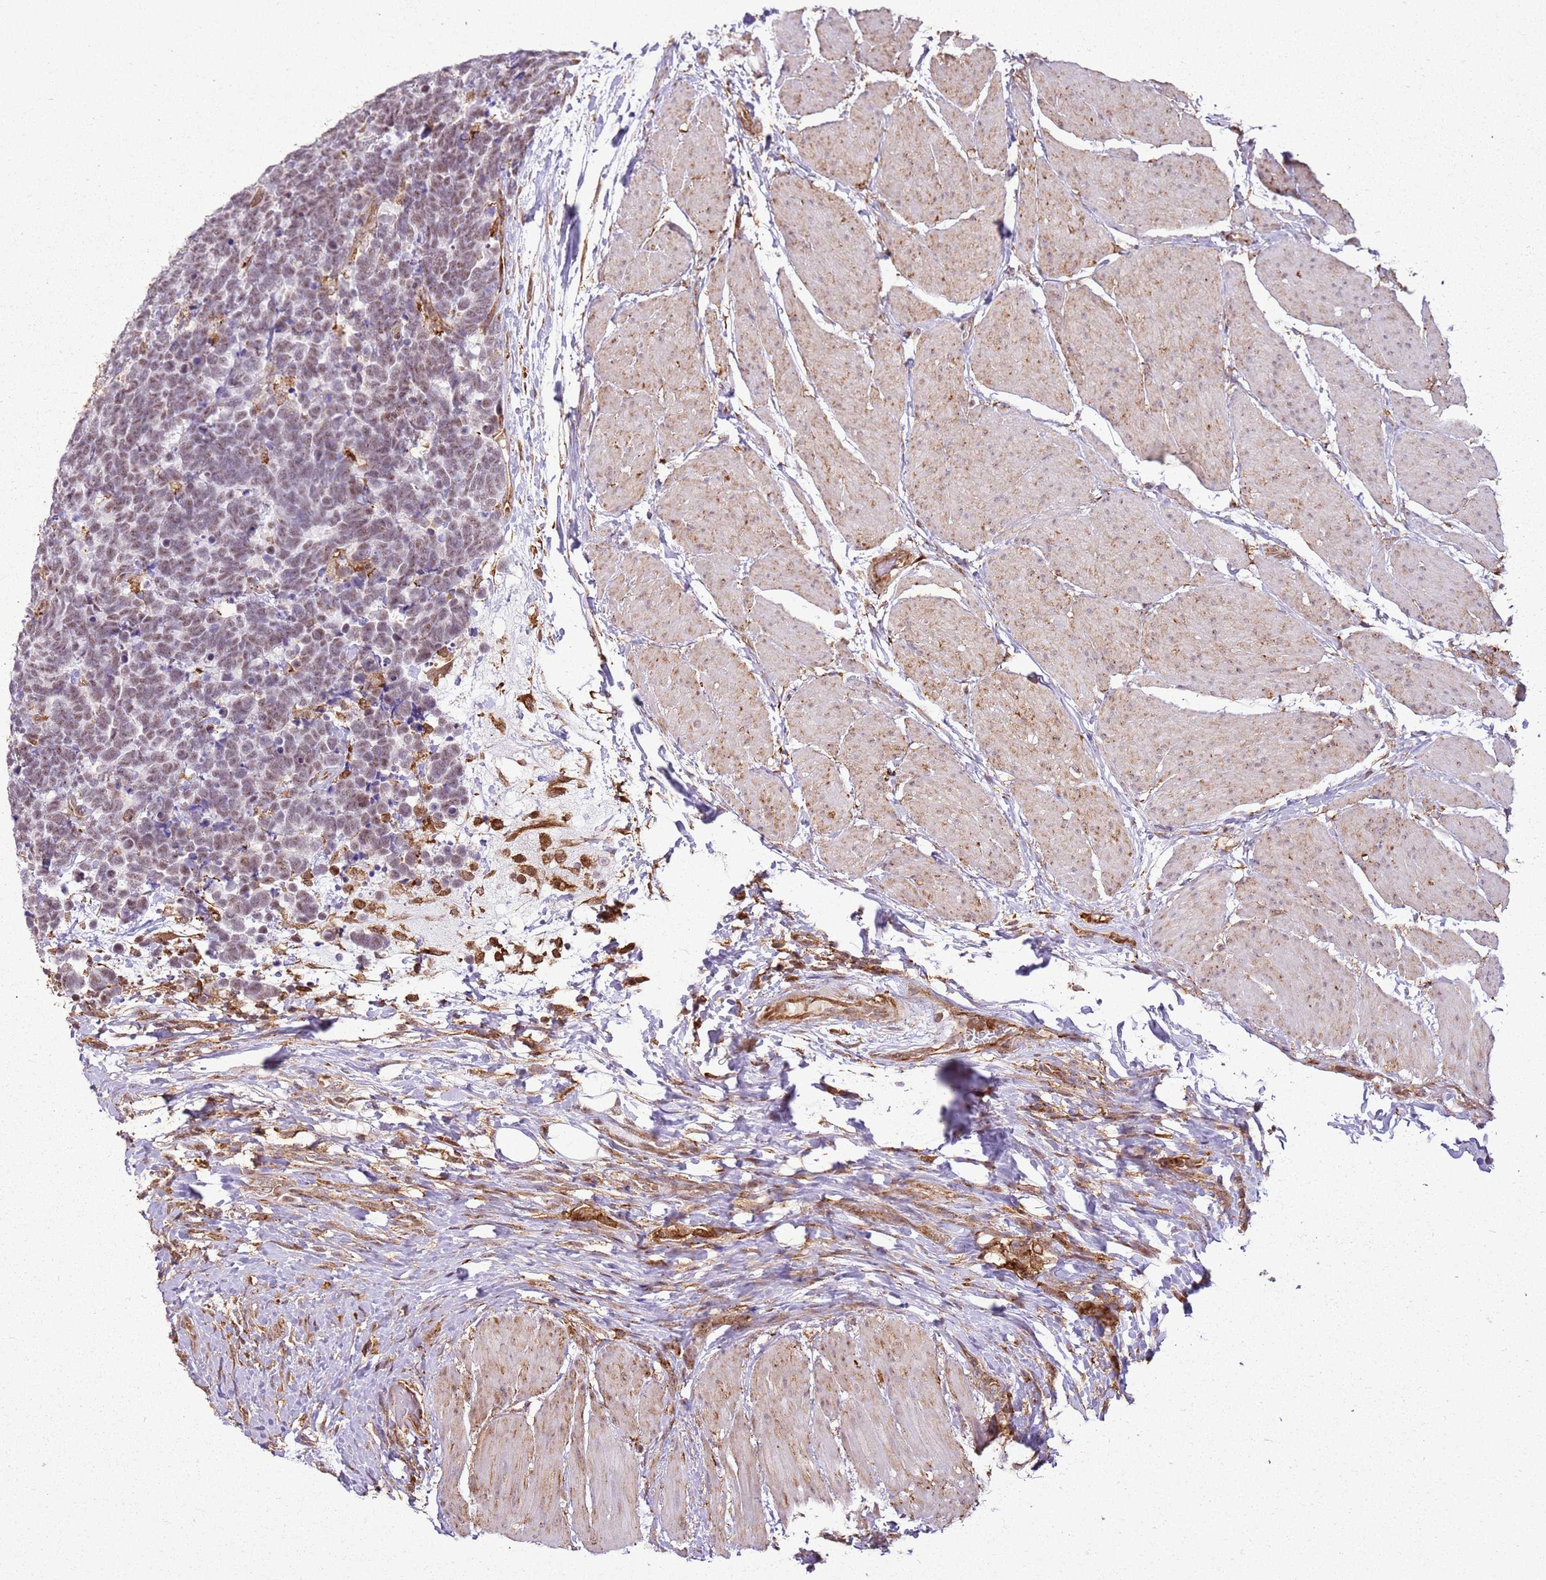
{"staining": {"intensity": "weak", "quantity": "25%-75%", "location": "nuclear"}, "tissue": "carcinoid", "cell_type": "Tumor cells", "image_type": "cancer", "snomed": [{"axis": "morphology", "description": "Carcinoma, NOS"}, {"axis": "morphology", "description": "Carcinoid, malignant, NOS"}, {"axis": "topography", "description": "Urinary bladder"}], "caption": "Protein expression analysis of carcinoid exhibits weak nuclear expression in about 25%-75% of tumor cells.", "gene": "GABRE", "patient": {"sex": "male", "age": 57}}